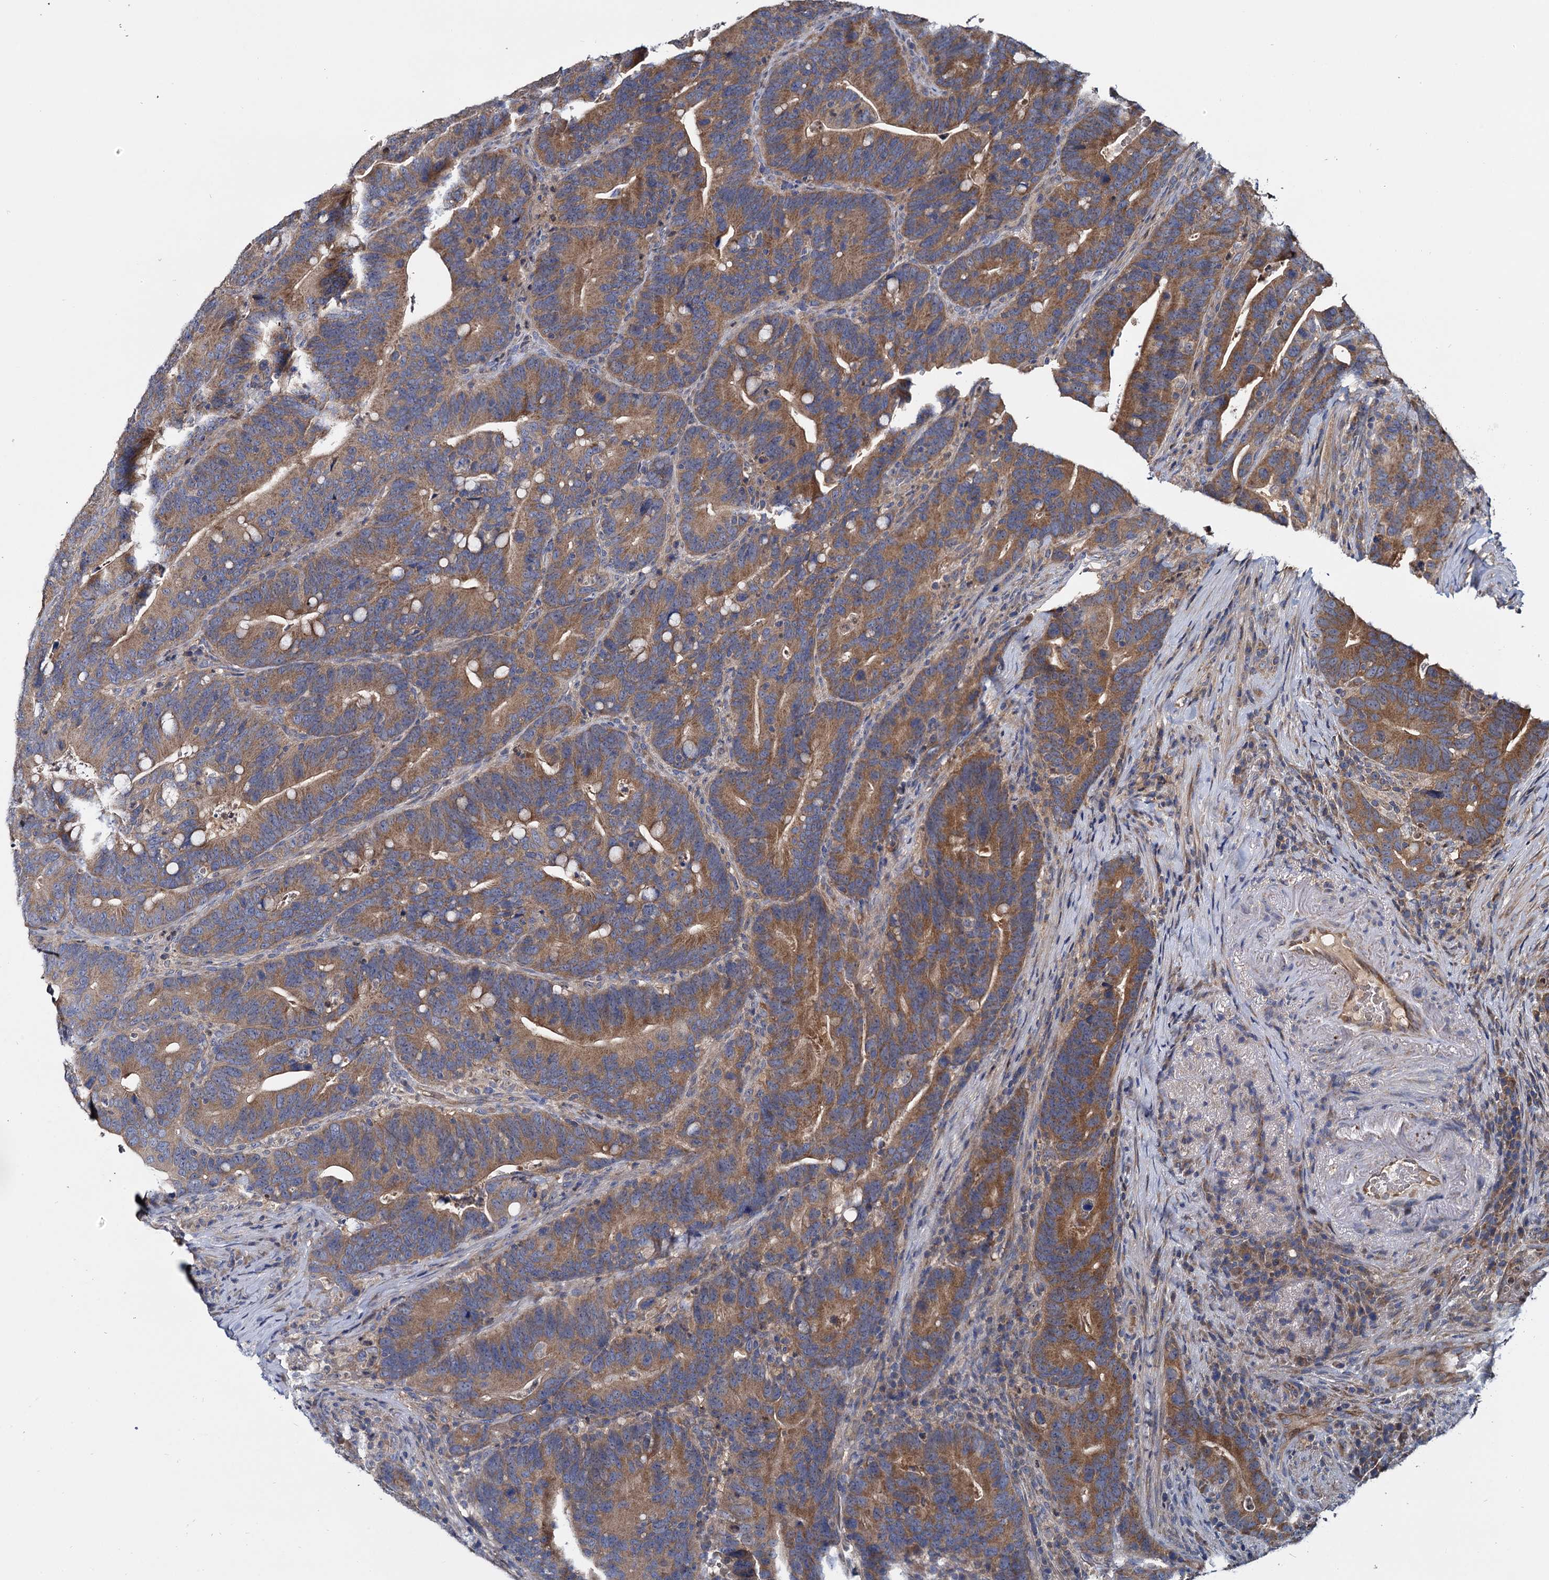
{"staining": {"intensity": "moderate", "quantity": ">75%", "location": "cytoplasmic/membranous"}, "tissue": "colorectal cancer", "cell_type": "Tumor cells", "image_type": "cancer", "snomed": [{"axis": "morphology", "description": "Adenocarcinoma, NOS"}, {"axis": "topography", "description": "Colon"}], "caption": "Immunohistochemical staining of human colorectal adenocarcinoma shows medium levels of moderate cytoplasmic/membranous protein expression in about >75% of tumor cells.", "gene": "CEP192", "patient": {"sex": "female", "age": 66}}